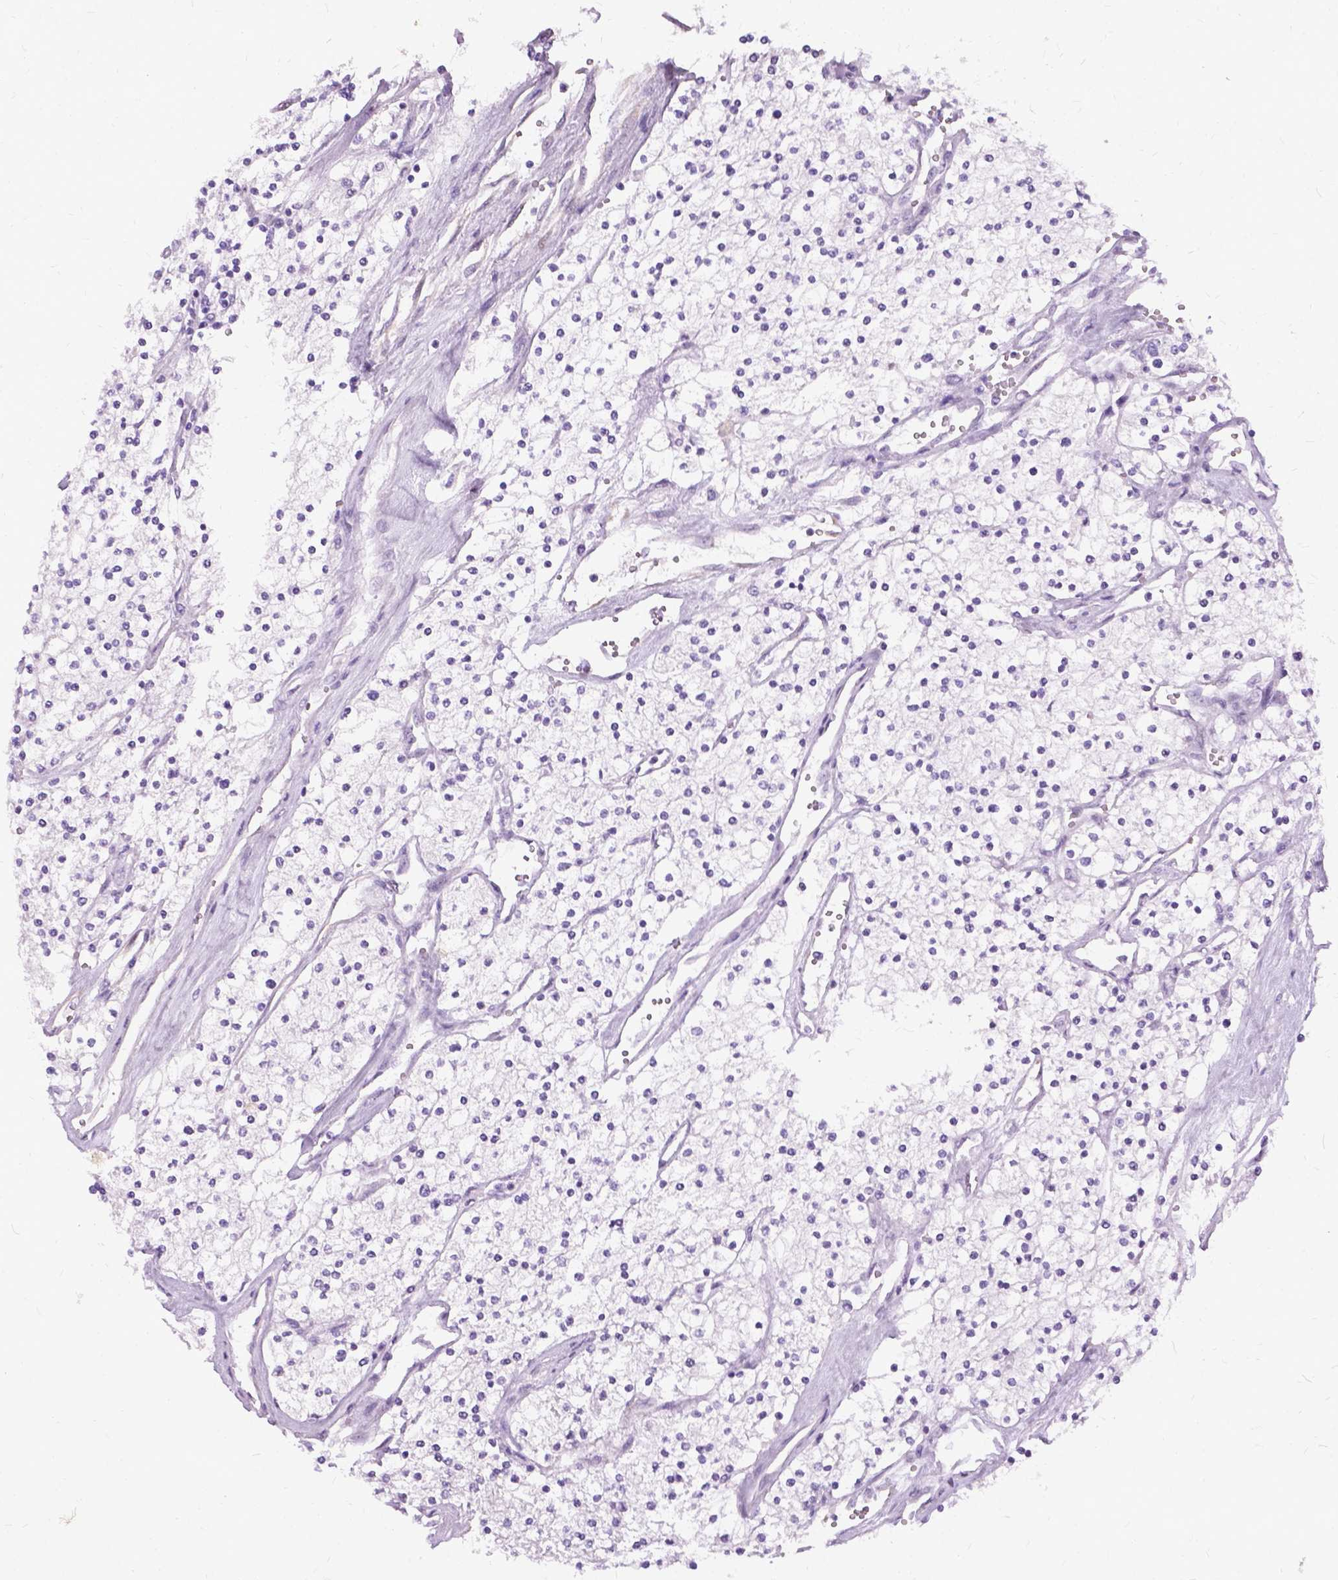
{"staining": {"intensity": "negative", "quantity": "none", "location": "none"}, "tissue": "renal cancer", "cell_type": "Tumor cells", "image_type": "cancer", "snomed": [{"axis": "morphology", "description": "Adenocarcinoma, NOS"}, {"axis": "topography", "description": "Kidney"}], "caption": "High magnification brightfield microscopy of renal cancer stained with DAB (brown) and counterstained with hematoxylin (blue): tumor cells show no significant positivity. (DAB IHC, high magnification).", "gene": "PROB1", "patient": {"sex": "male", "age": 80}}